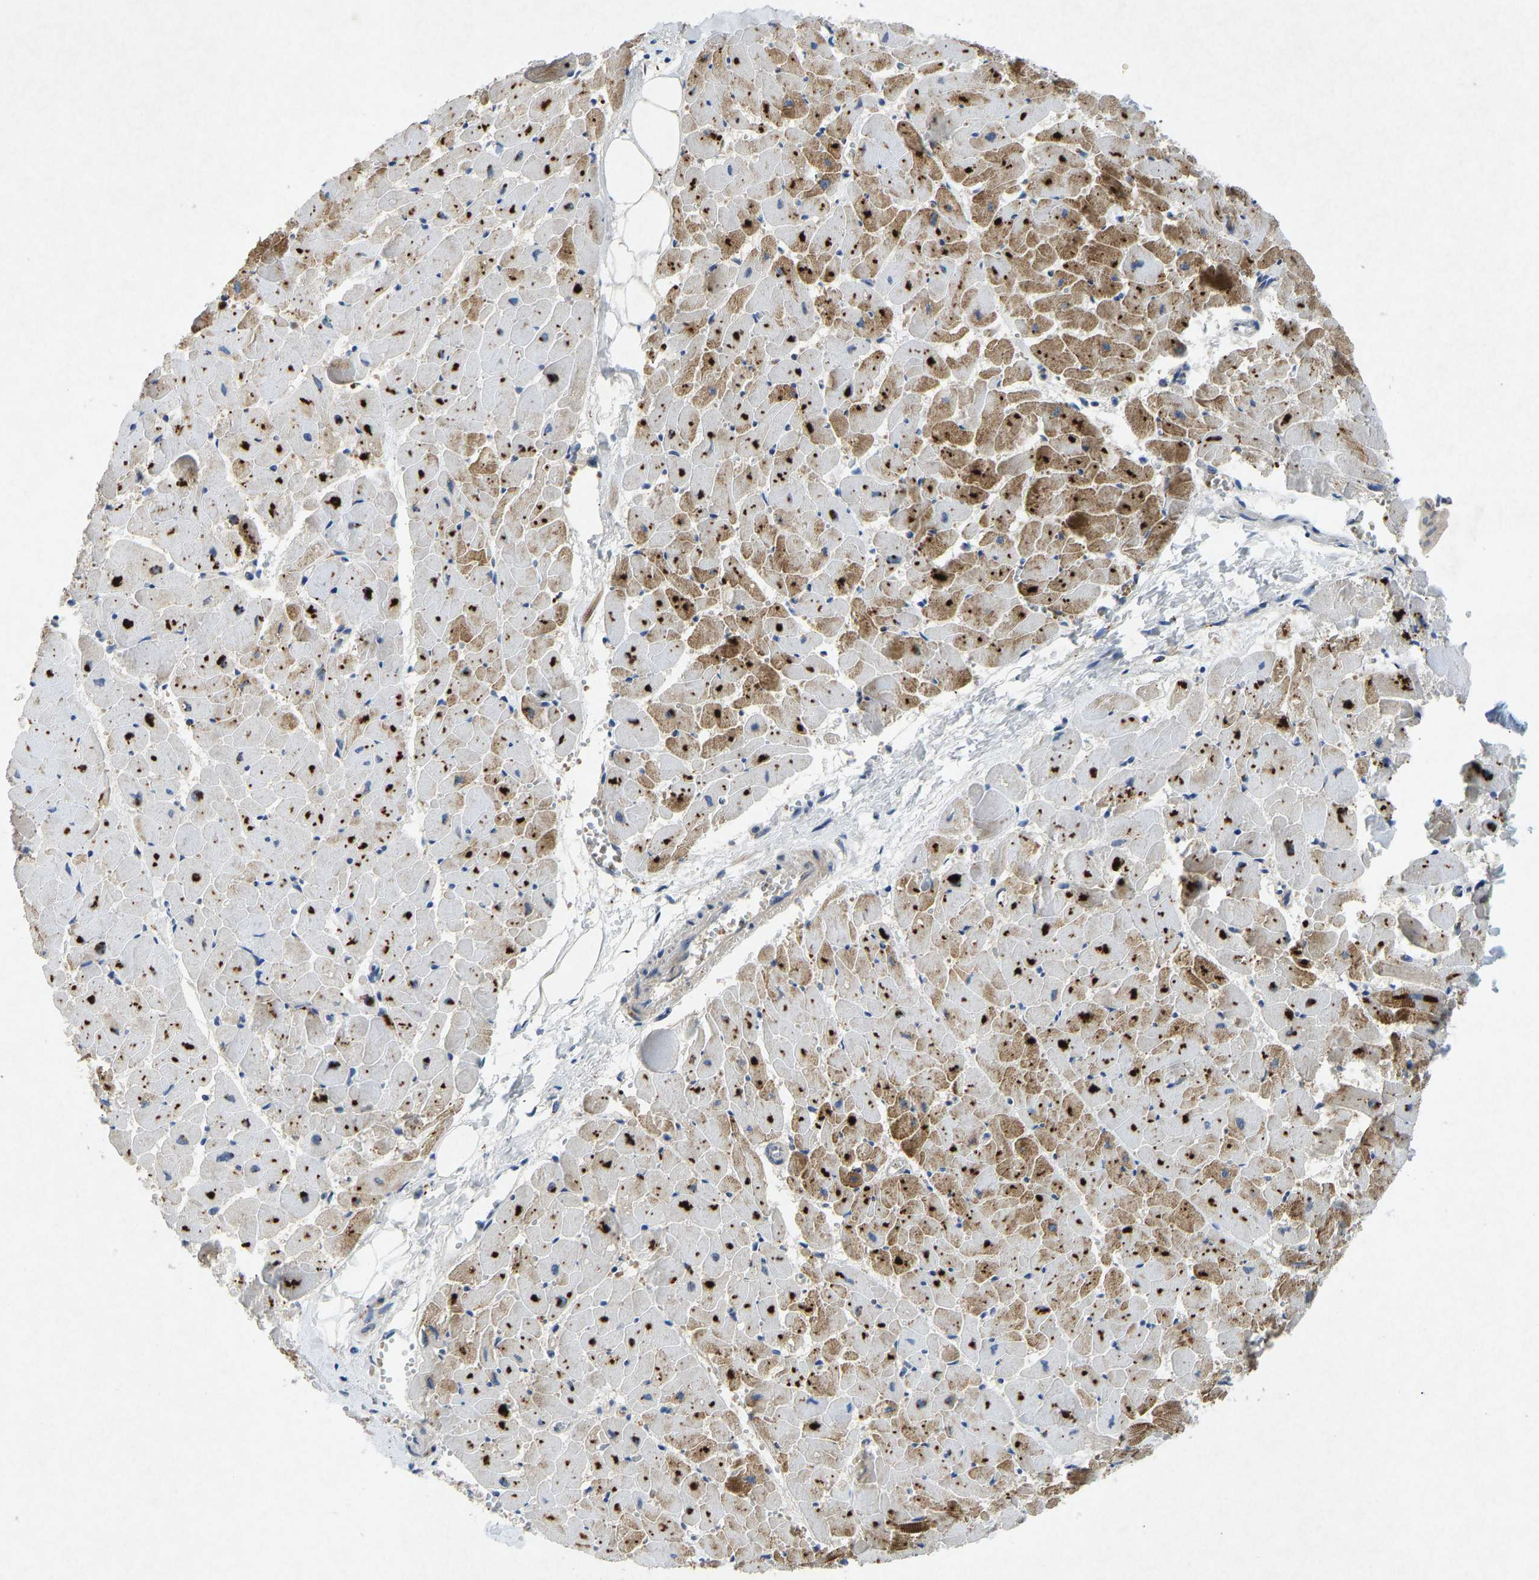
{"staining": {"intensity": "strong", "quantity": "25%-75%", "location": "cytoplasmic/membranous"}, "tissue": "heart muscle", "cell_type": "Cardiomyocytes", "image_type": "normal", "snomed": [{"axis": "morphology", "description": "Normal tissue, NOS"}, {"axis": "topography", "description": "Heart"}], "caption": "Protein analysis of unremarkable heart muscle demonstrates strong cytoplasmic/membranous expression in about 25%-75% of cardiomyocytes.", "gene": "PDE7A", "patient": {"sex": "female", "age": 19}}